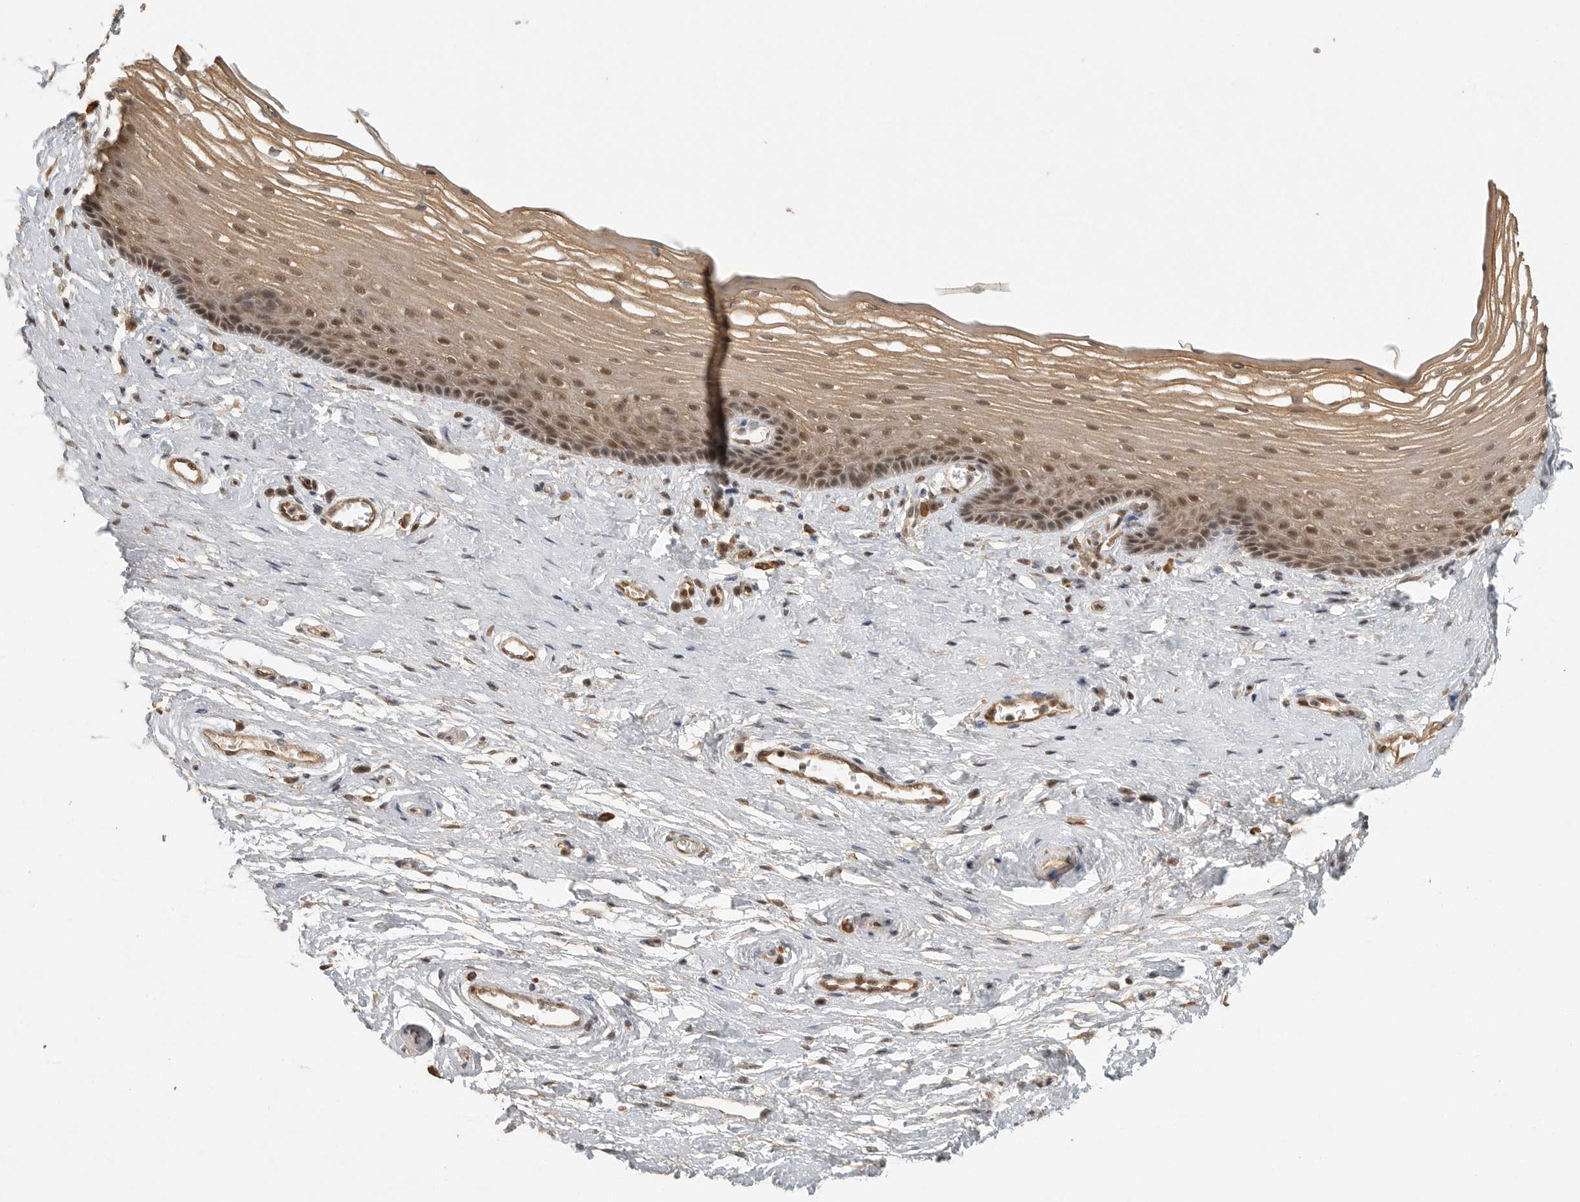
{"staining": {"intensity": "moderate", "quantity": ">75%", "location": "cytoplasmic/membranous,nuclear"}, "tissue": "vagina", "cell_type": "Squamous epithelial cells", "image_type": "normal", "snomed": [{"axis": "morphology", "description": "Normal tissue, NOS"}, {"axis": "topography", "description": "Vagina"}], "caption": "Moderate cytoplasmic/membranous,nuclear staining is appreciated in approximately >75% of squamous epithelial cells in benign vagina.", "gene": "DFFA", "patient": {"sex": "female", "age": 46}}